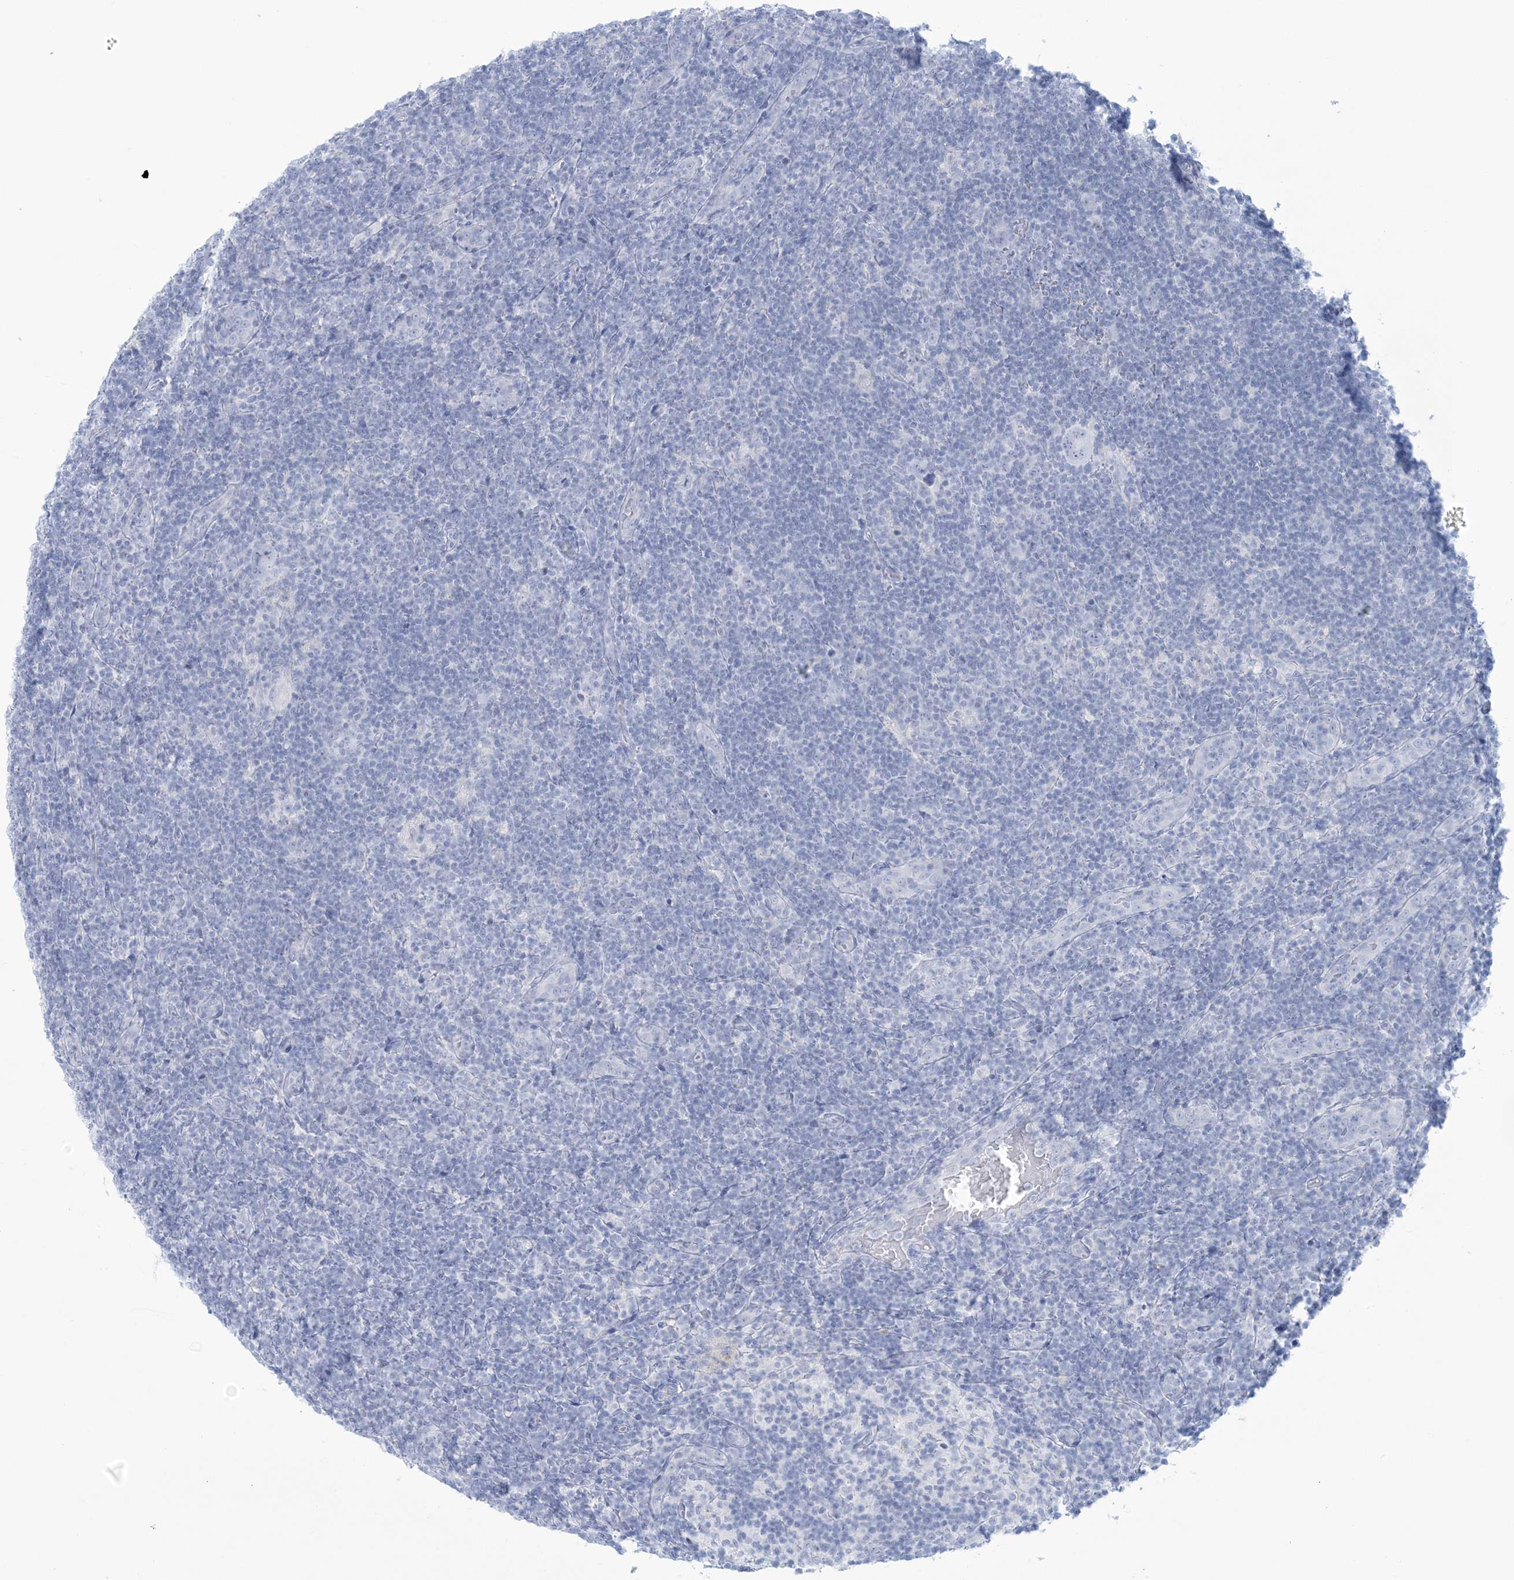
{"staining": {"intensity": "negative", "quantity": "none", "location": "none"}, "tissue": "lymphoma", "cell_type": "Tumor cells", "image_type": "cancer", "snomed": [{"axis": "morphology", "description": "Hodgkin's disease, NOS"}, {"axis": "topography", "description": "Lymph node"}], "caption": "An IHC micrograph of Hodgkin's disease is shown. There is no staining in tumor cells of Hodgkin's disease.", "gene": "AGXT", "patient": {"sex": "female", "age": 57}}